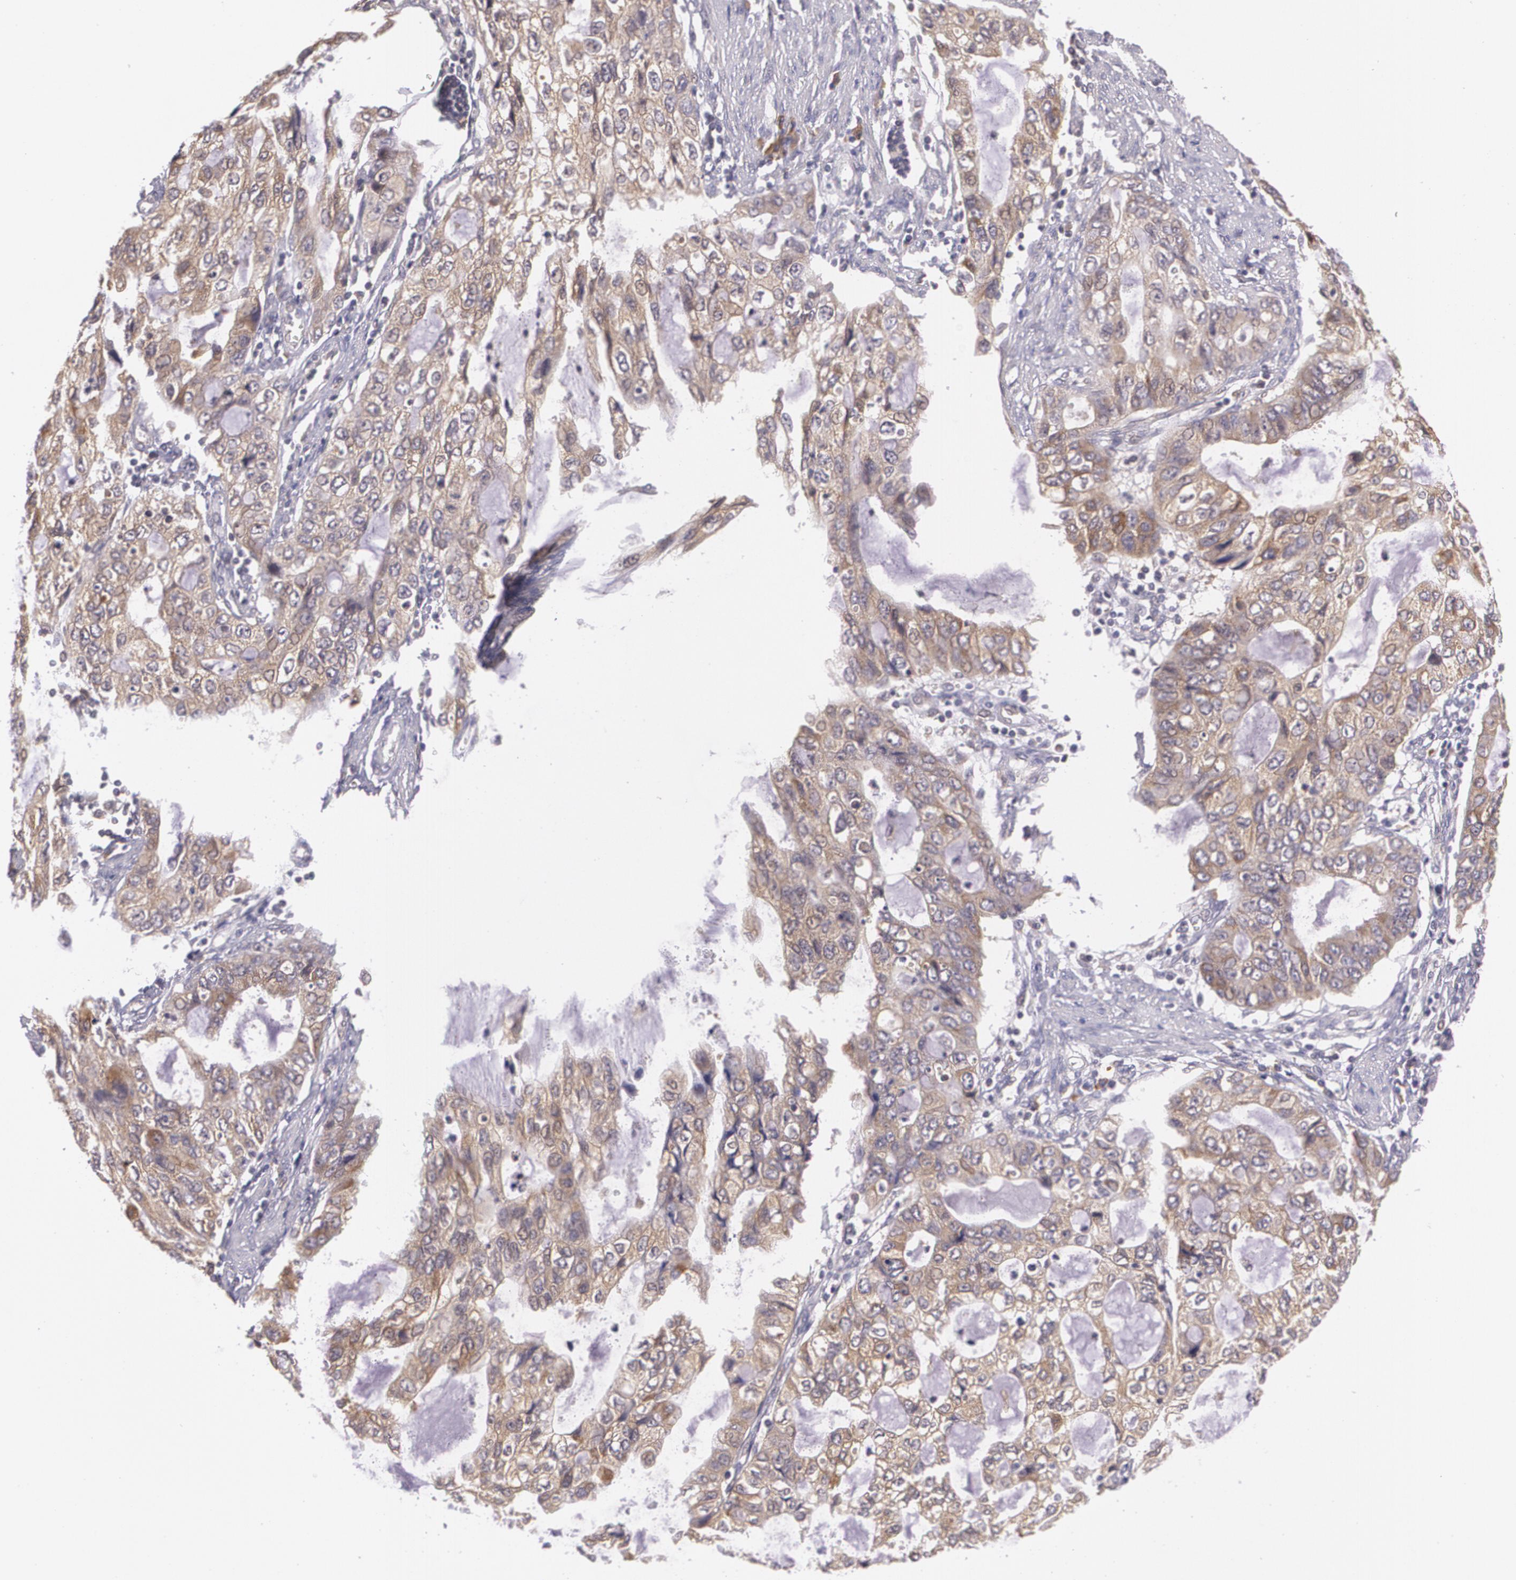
{"staining": {"intensity": "weak", "quantity": ">75%", "location": "cytoplasmic/membranous"}, "tissue": "stomach cancer", "cell_type": "Tumor cells", "image_type": "cancer", "snomed": [{"axis": "morphology", "description": "Adenocarcinoma, NOS"}, {"axis": "topography", "description": "Stomach, upper"}], "caption": "Tumor cells show low levels of weak cytoplasmic/membranous staining in approximately >75% of cells in human stomach adenocarcinoma.", "gene": "CCL17", "patient": {"sex": "female", "age": 52}}